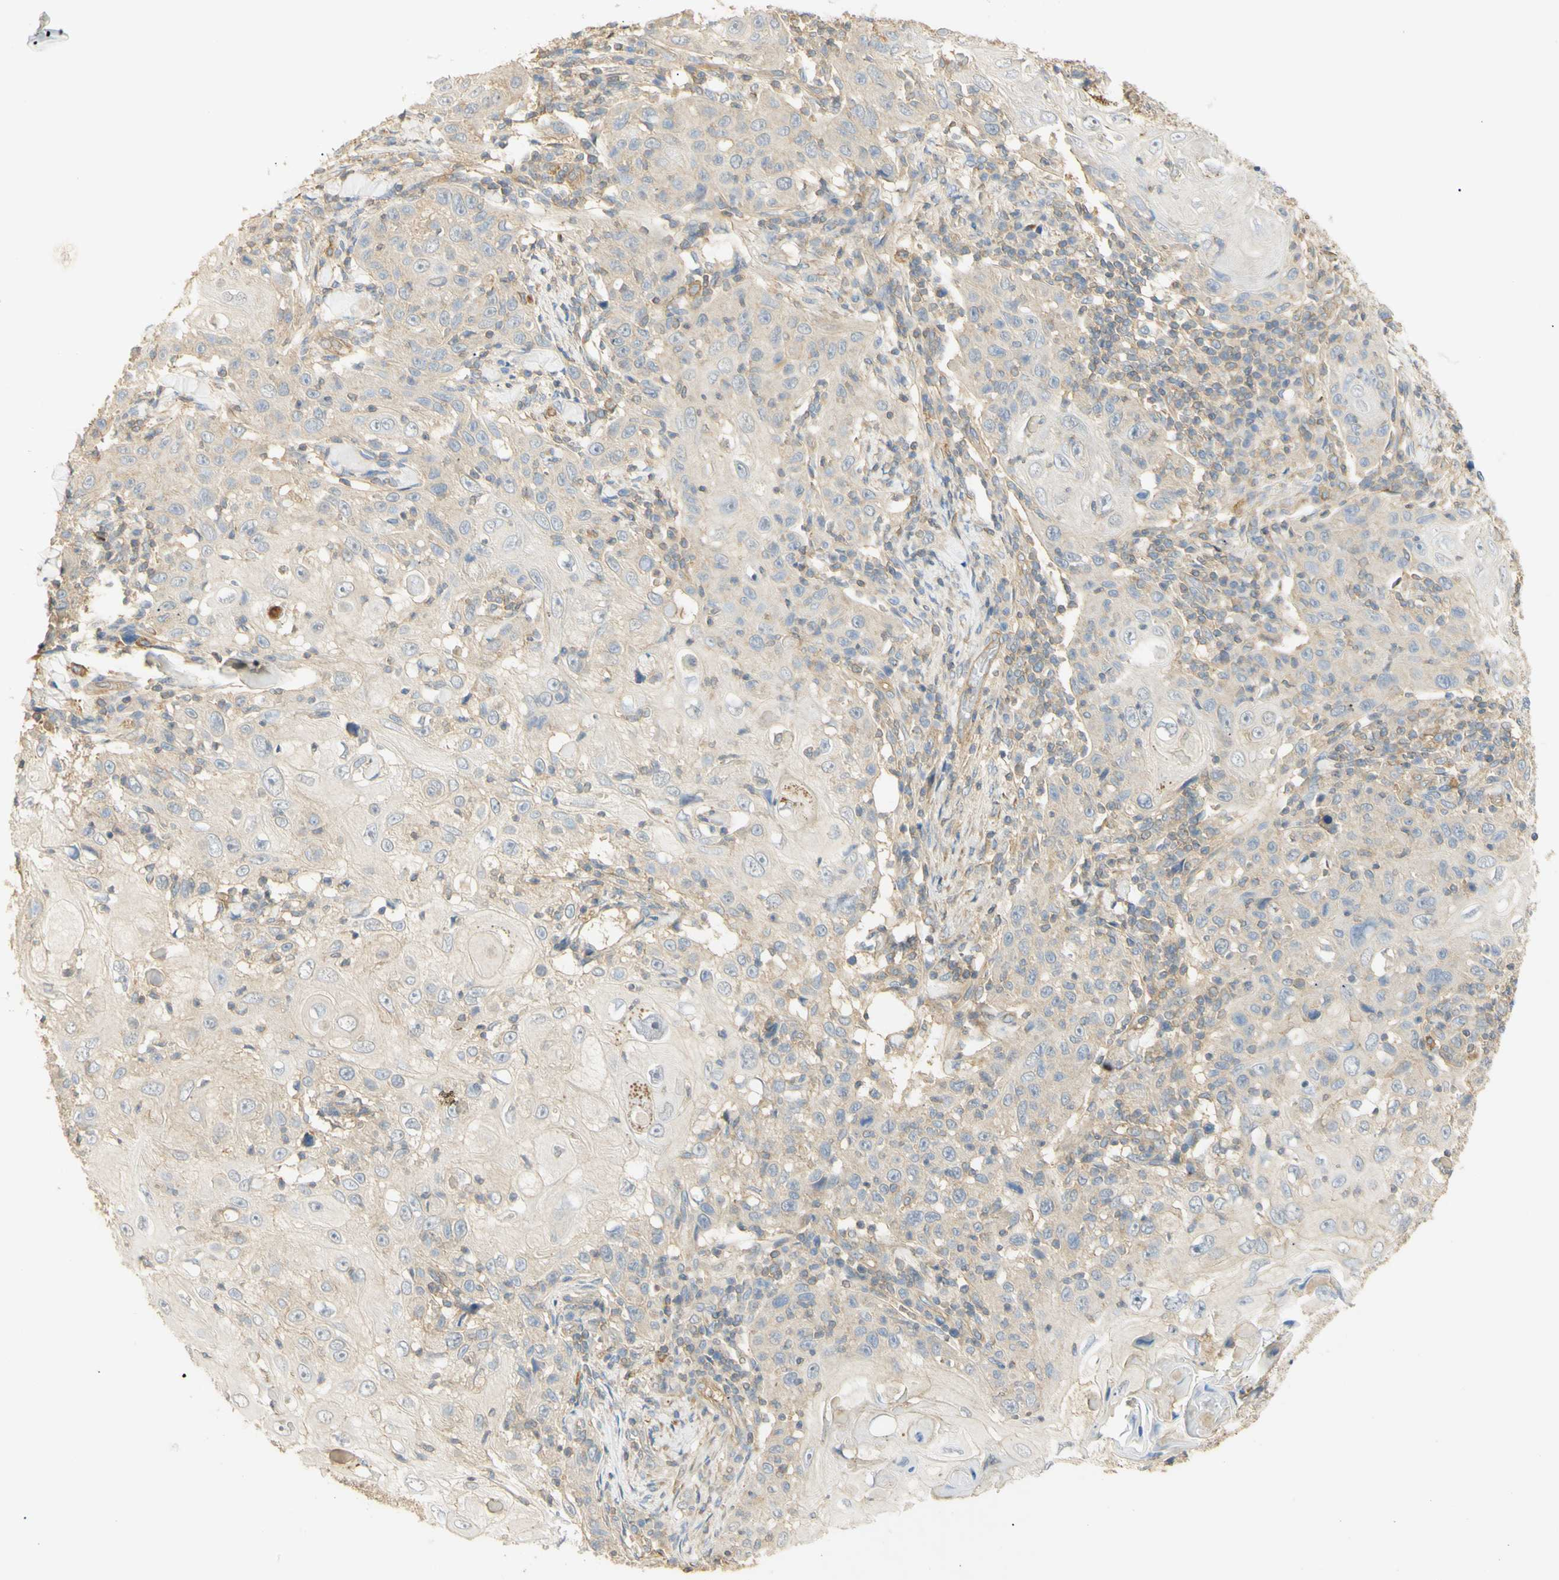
{"staining": {"intensity": "negative", "quantity": "none", "location": "none"}, "tissue": "skin cancer", "cell_type": "Tumor cells", "image_type": "cancer", "snomed": [{"axis": "morphology", "description": "Squamous cell carcinoma, NOS"}, {"axis": "topography", "description": "Skin"}], "caption": "Immunohistochemical staining of skin cancer displays no significant staining in tumor cells.", "gene": "KCNE4", "patient": {"sex": "female", "age": 88}}